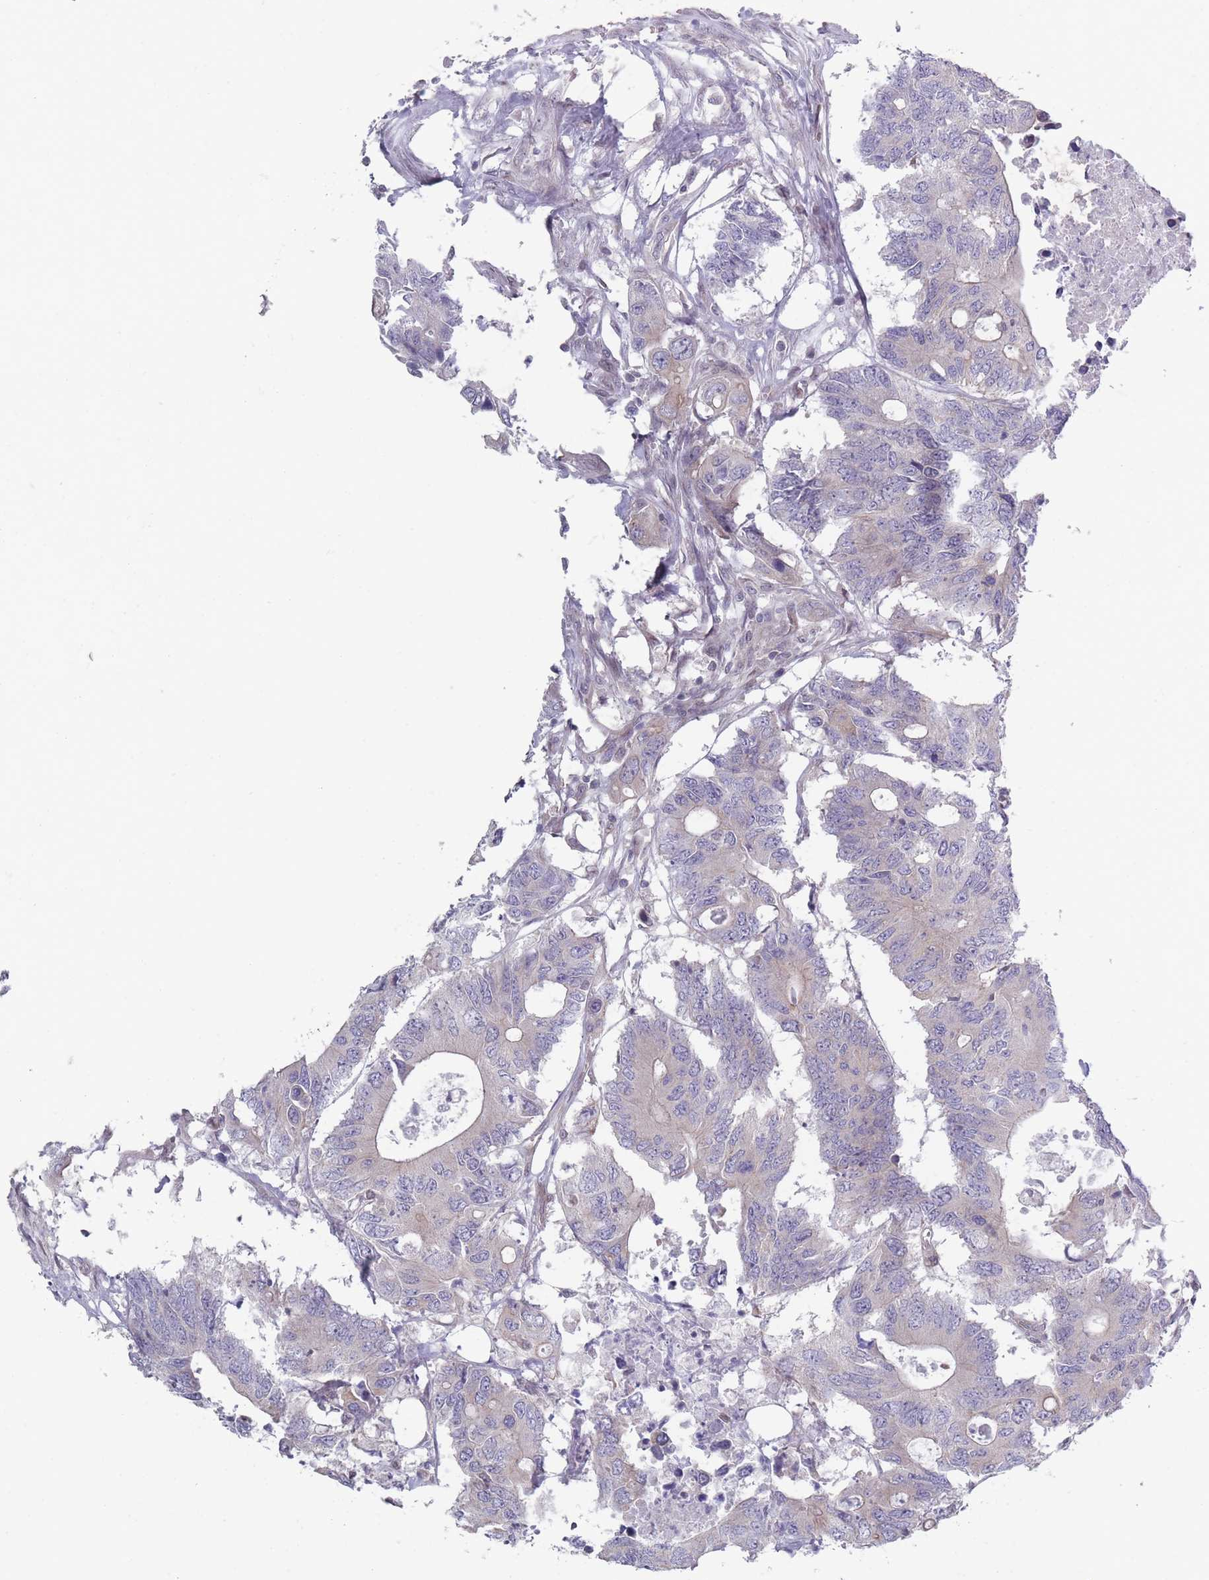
{"staining": {"intensity": "negative", "quantity": "none", "location": "none"}, "tissue": "colorectal cancer", "cell_type": "Tumor cells", "image_type": "cancer", "snomed": [{"axis": "morphology", "description": "Adenocarcinoma, NOS"}, {"axis": "topography", "description": "Colon"}], "caption": "High magnification brightfield microscopy of colorectal cancer (adenocarcinoma) stained with DAB (brown) and counterstained with hematoxylin (blue): tumor cells show no significant positivity.", "gene": "VRK2", "patient": {"sex": "male", "age": 71}}